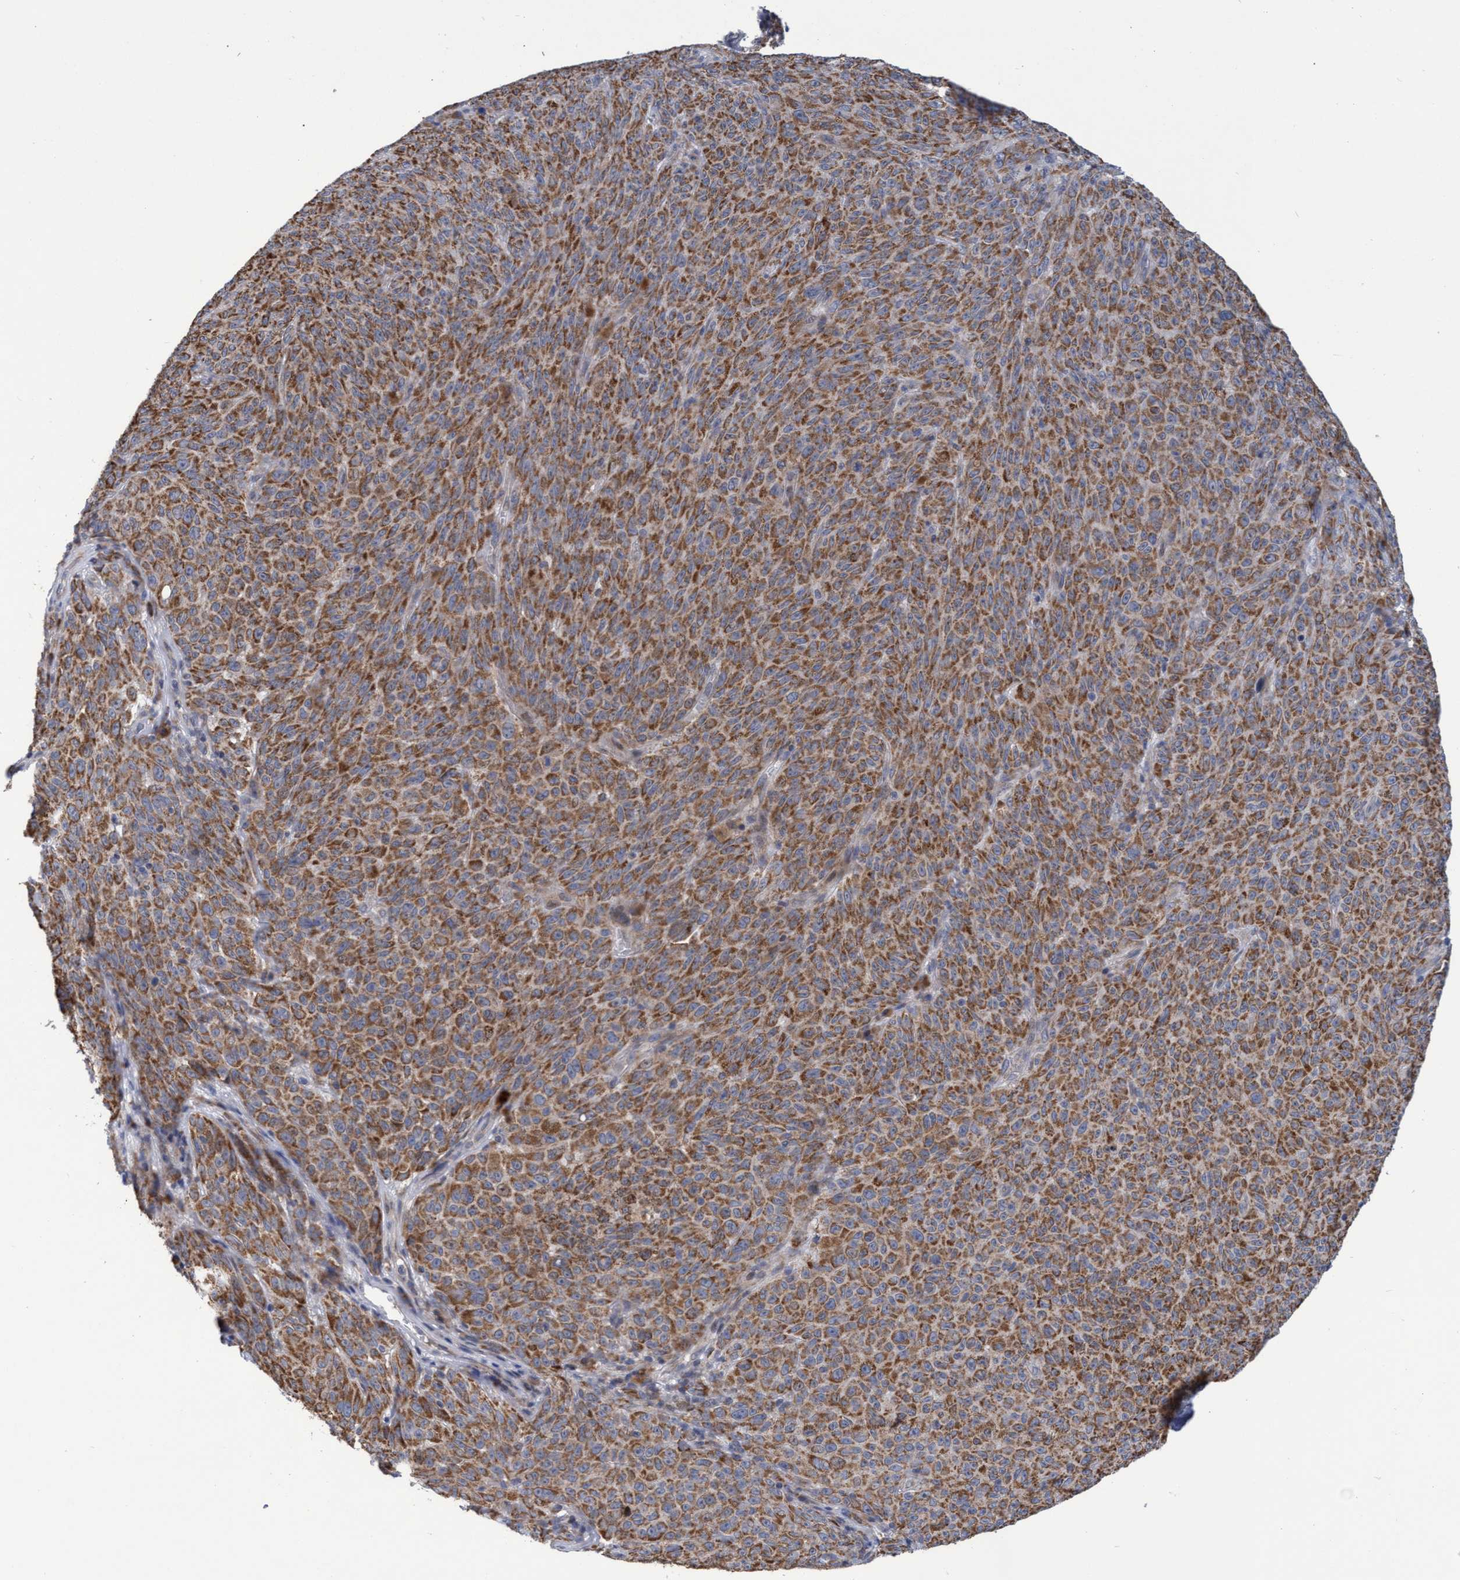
{"staining": {"intensity": "moderate", "quantity": ">75%", "location": "cytoplasmic/membranous"}, "tissue": "melanoma", "cell_type": "Tumor cells", "image_type": "cancer", "snomed": [{"axis": "morphology", "description": "Malignant melanoma, NOS"}, {"axis": "topography", "description": "Skin"}], "caption": "IHC micrograph of malignant melanoma stained for a protein (brown), which displays medium levels of moderate cytoplasmic/membranous staining in about >75% of tumor cells.", "gene": "NAT16", "patient": {"sex": "female", "age": 82}}